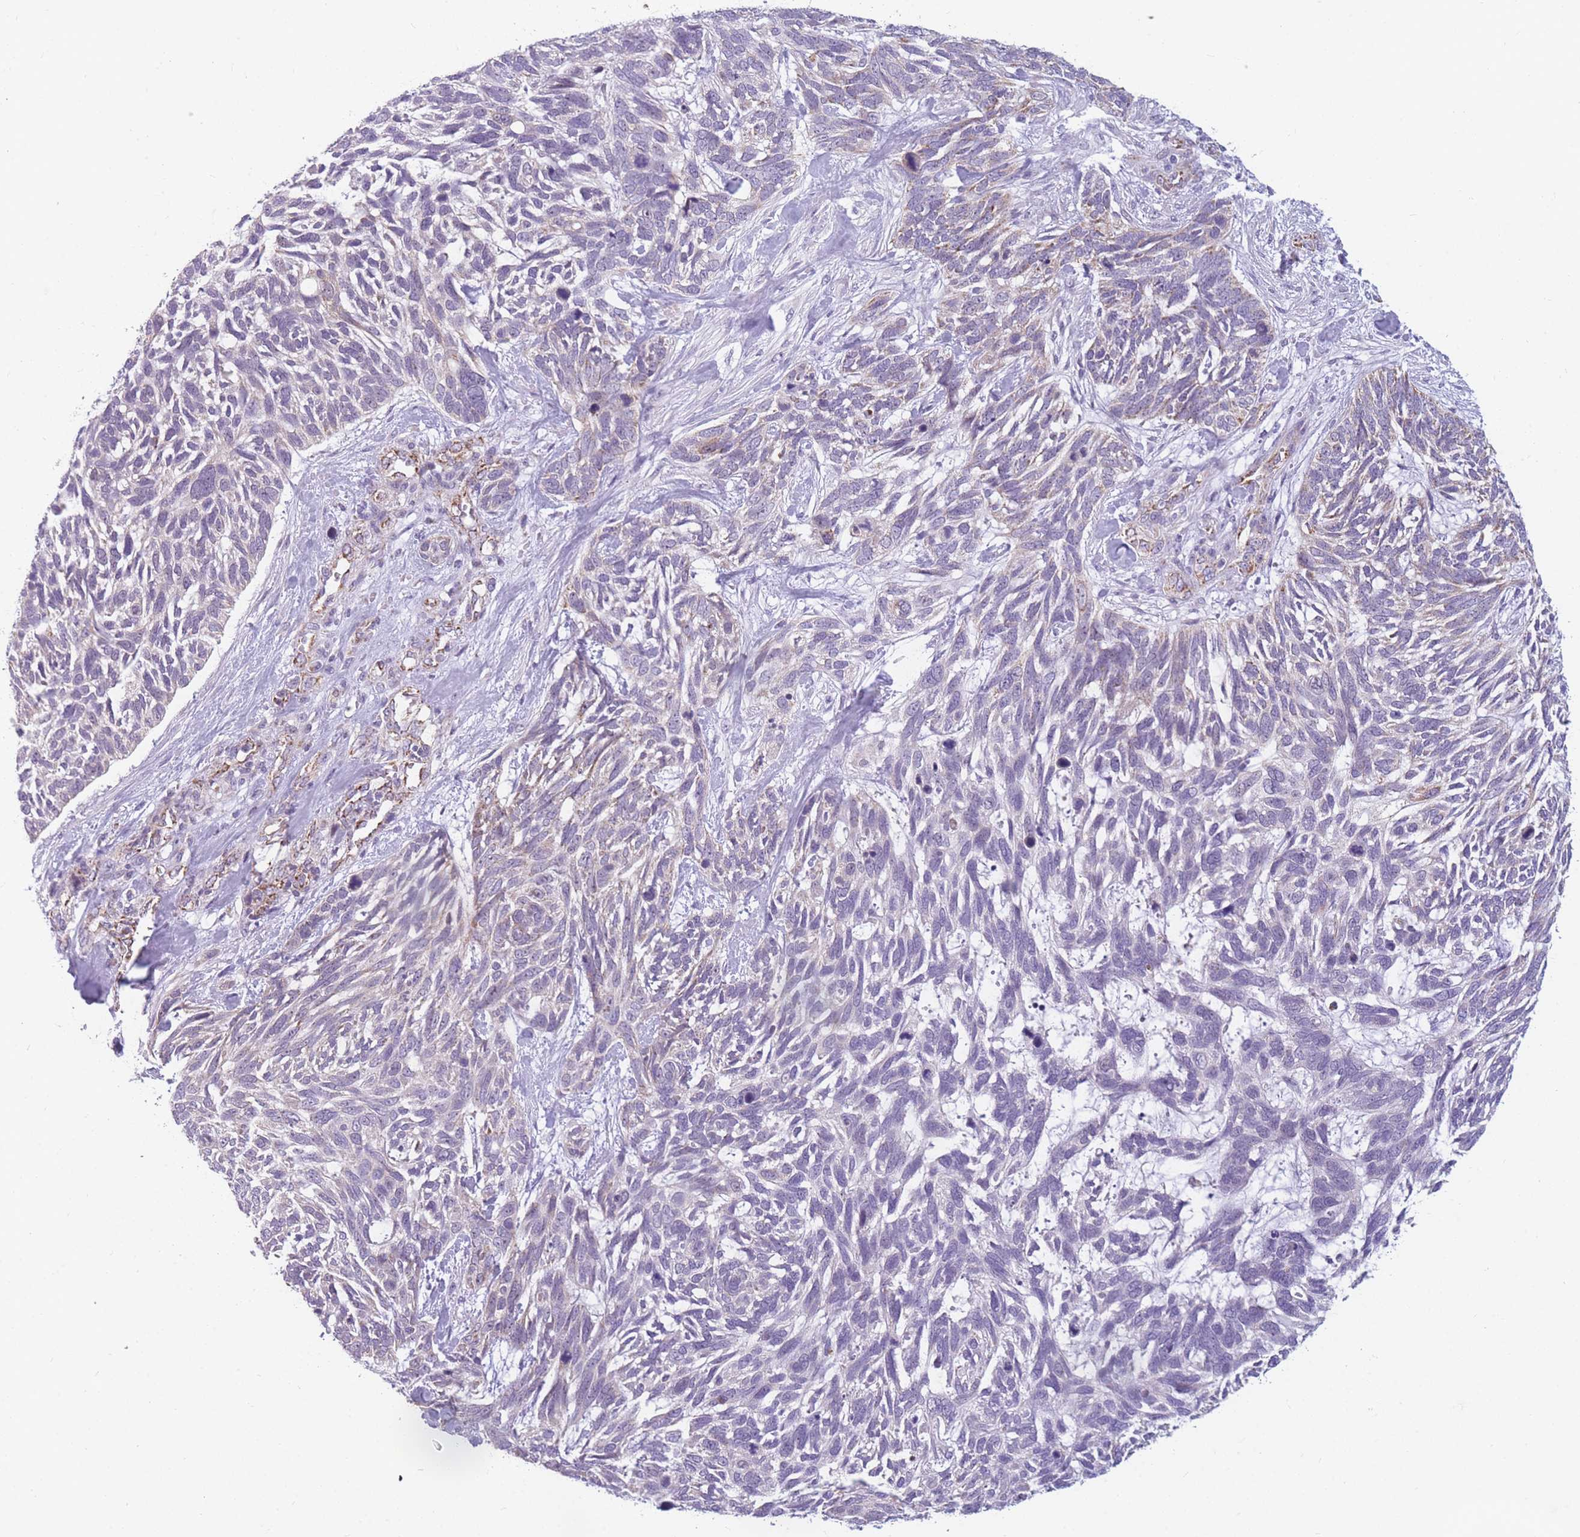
{"staining": {"intensity": "negative", "quantity": "none", "location": "none"}, "tissue": "skin cancer", "cell_type": "Tumor cells", "image_type": "cancer", "snomed": [{"axis": "morphology", "description": "Basal cell carcinoma"}, {"axis": "topography", "description": "Skin"}], "caption": "Immunohistochemistry (IHC) of skin cancer shows no expression in tumor cells. (Immunohistochemistry (IHC), brightfield microscopy, high magnification).", "gene": "DDX49", "patient": {"sex": "male", "age": 88}}